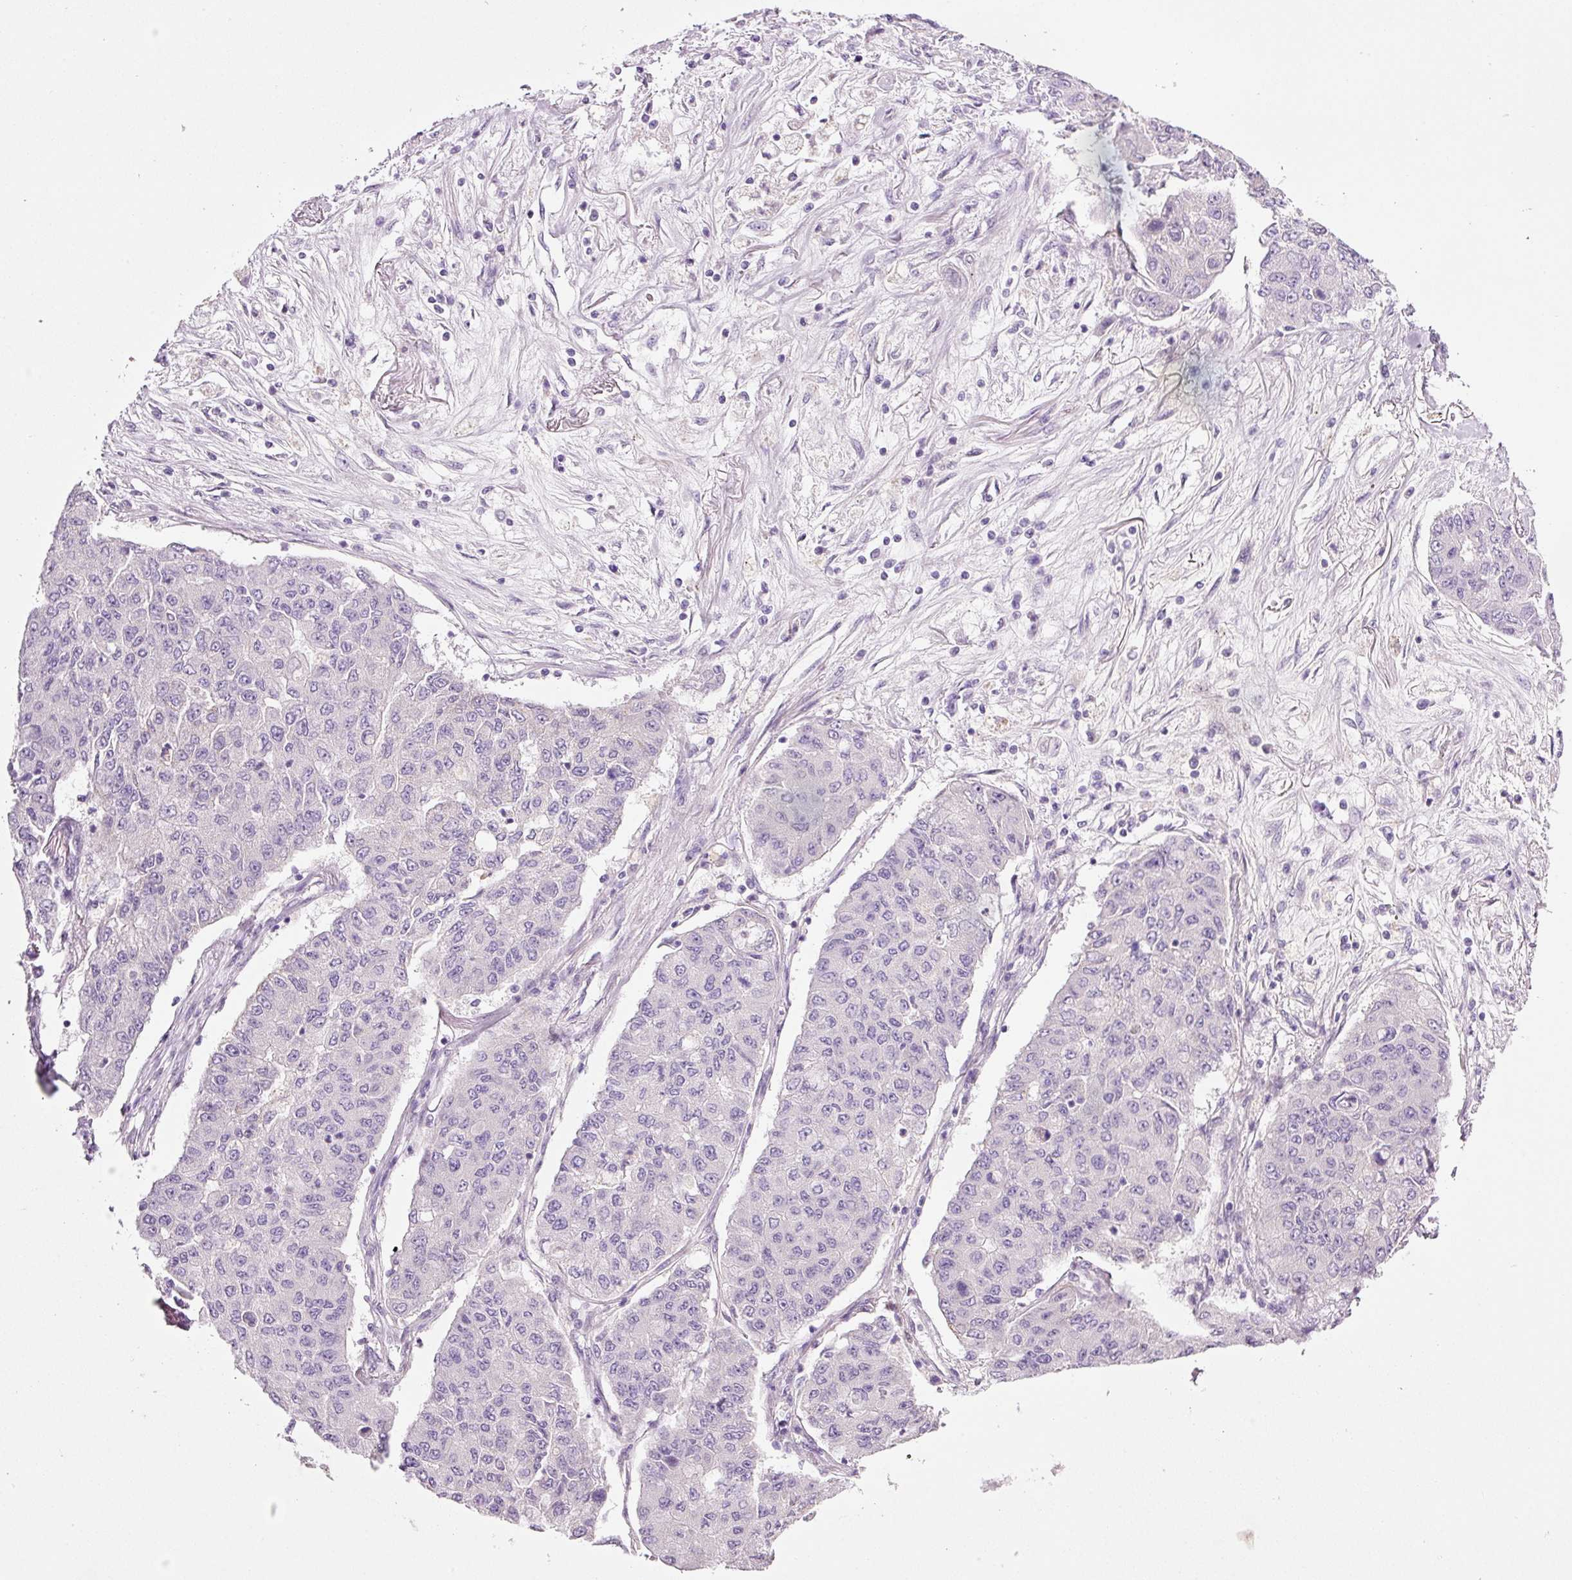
{"staining": {"intensity": "negative", "quantity": "none", "location": "none"}, "tissue": "lung cancer", "cell_type": "Tumor cells", "image_type": "cancer", "snomed": [{"axis": "morphology", "description": "Squamous cell carcinoma, NOS"}, {"axis": "topography", "description": "Lung"}], "caption": "Photomicrograph shows no protein staining in tumor cells of lung cancer (squamous cell carcinoma) tissue. (DAB (3,3'-diaminobenzidine) immunohistochemistry with hematoxylin counter stain).", "gene": "SRC", "patient": {"sex": "male", "age": 74}}